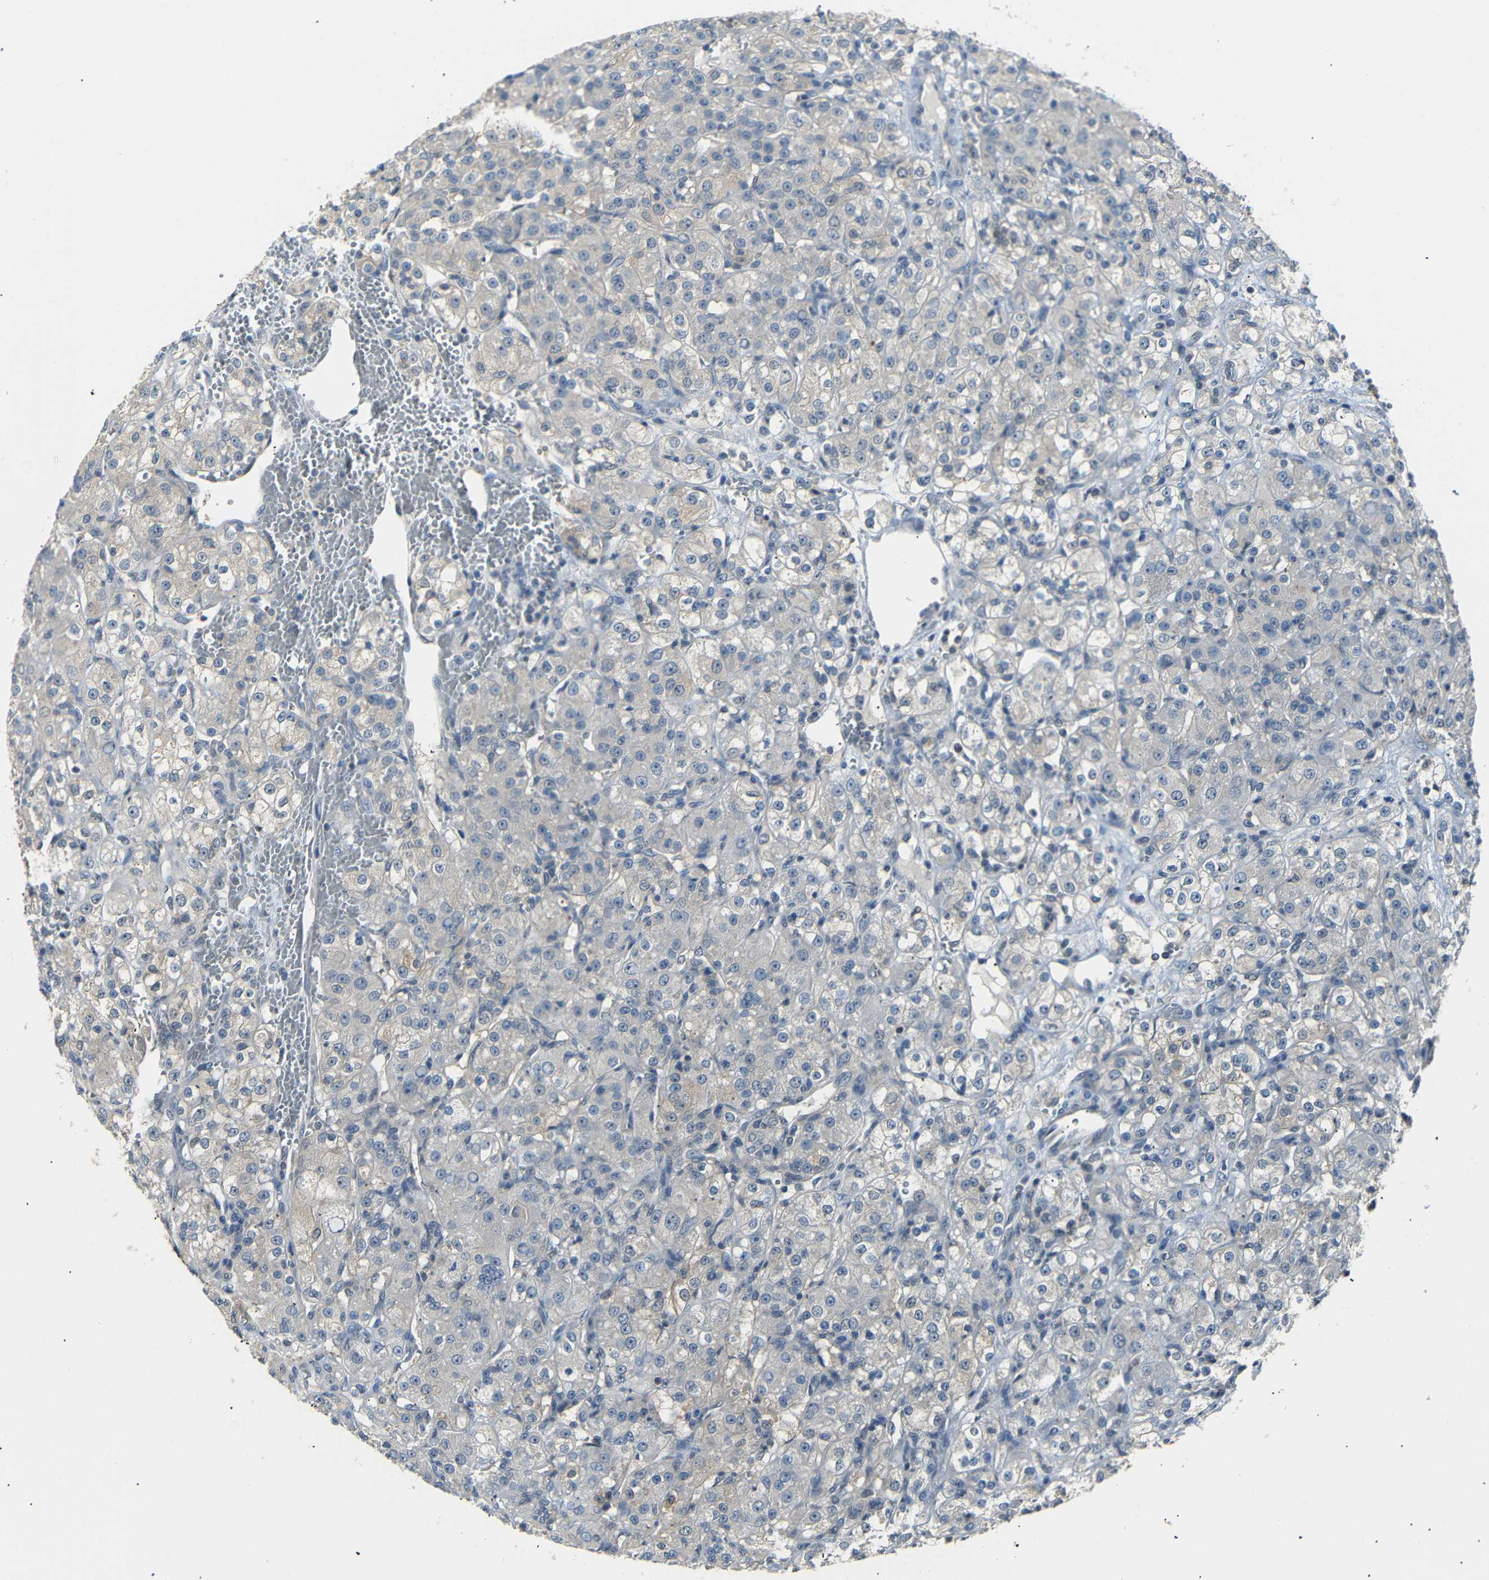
{"staining": {"intensity": "negative", "quantity": "none", "location": "none"}, "tissue": "renal cancer", "cell_type": "Tumor cells", "image_type": "cancer", "snomed": [{"axis": "morphology", "description": "Normal tissue, NOS"}, {"axis": "morphology", "description": "Adenocarcinoma, NOS"}, {"axis": "topography", "description": "Kidney"}], "caption": "Renal cancer (adenocarcinoma) was stained to show a protein in brown. There is no significant expression in tumor cells. (Brightfield microscopy of DAB immunohistochemistry (IHC) at high magnification).", "gene": "SFN", "patient": {"sex": "male", "age": 61}}